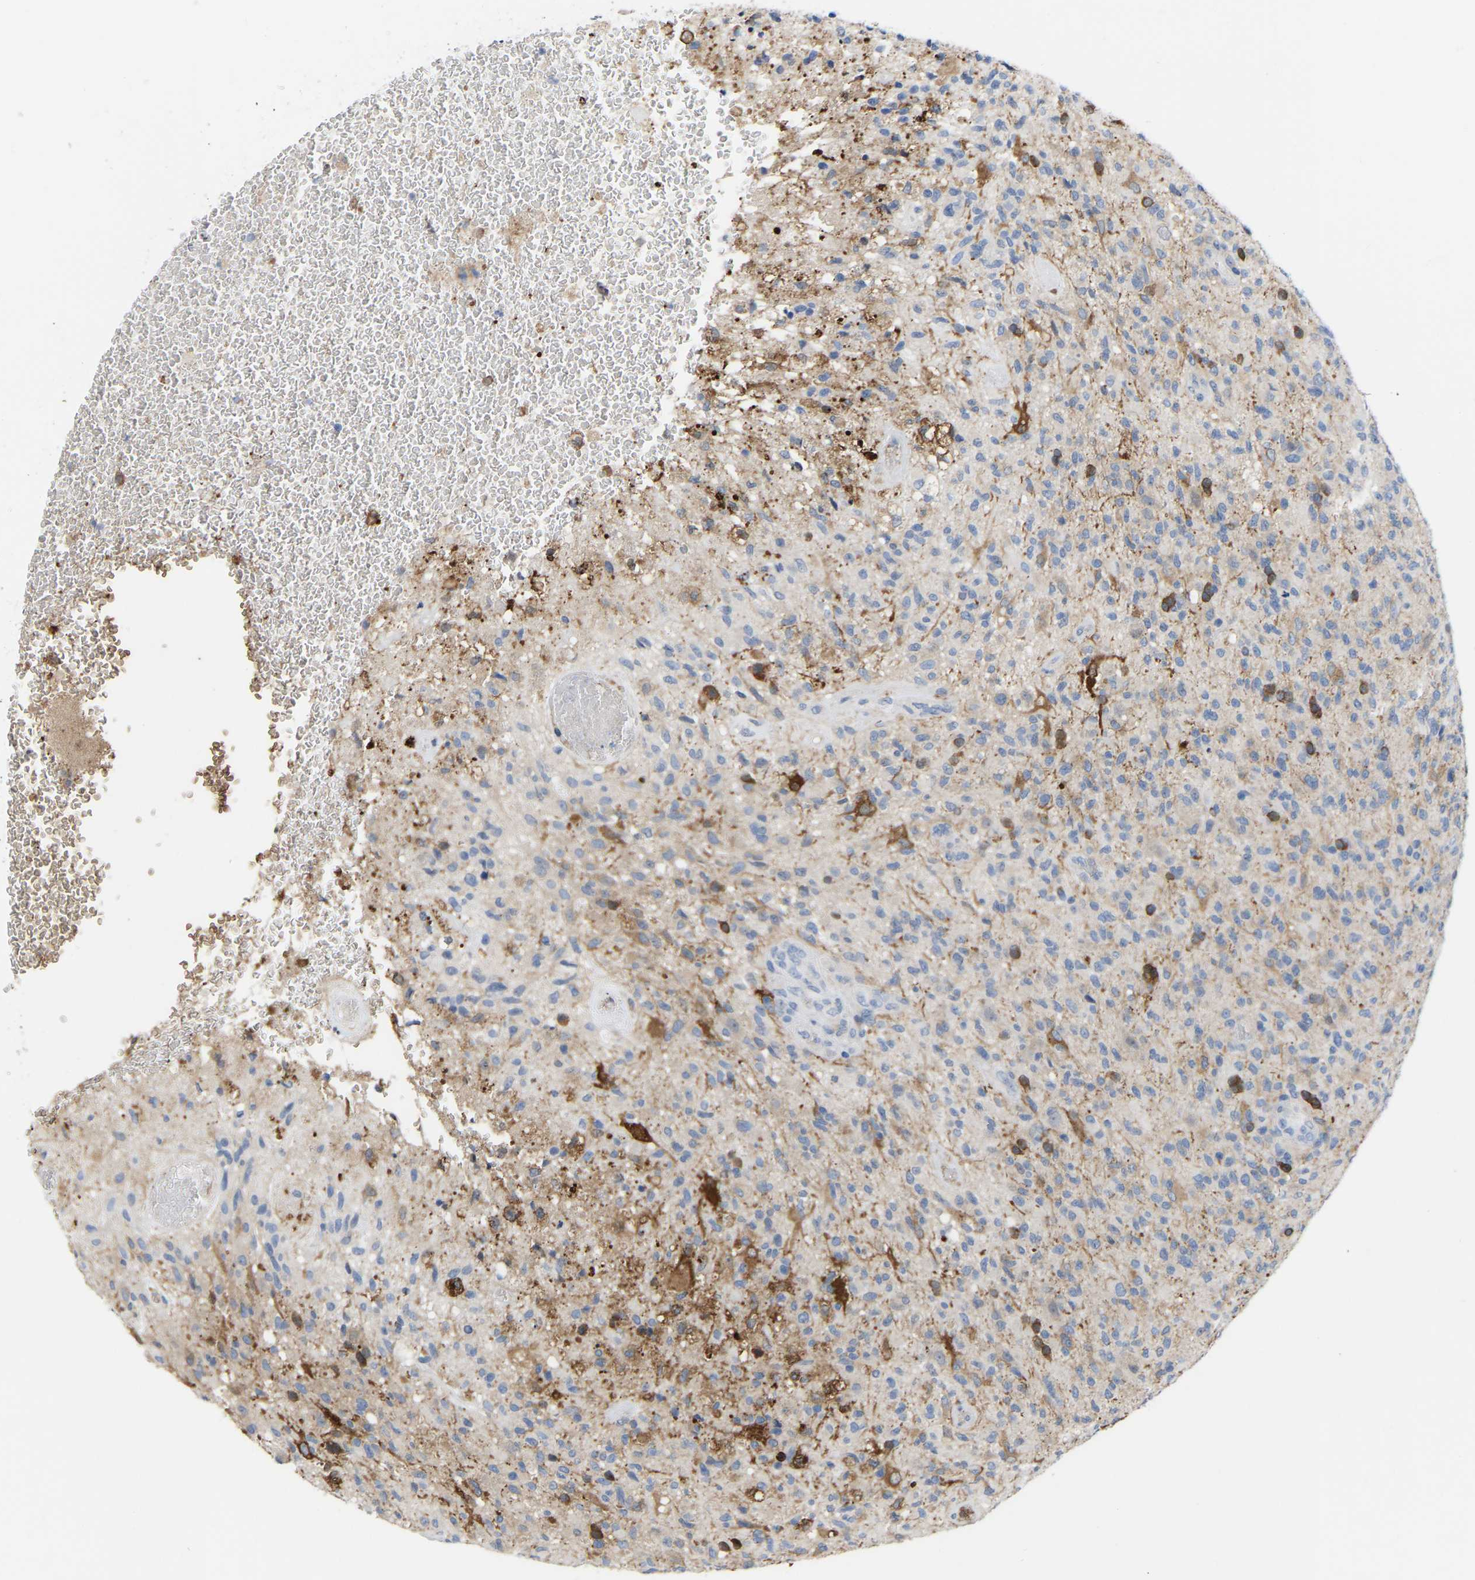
{"staining": {"intensity": "negative", "quantity": "none", "location": "none"}, "tissue": "glioma", "cell_type": "Tumor cells", "image_type": "cancer", "snomed": [{"axis": "morphology", "description": "Glioma, malignant, High grade"}, {"axis": "topography", "description": "Brain"}], "caption": "Immunohistochemical staining of human glioma demonstrates no significant staining in tumor cells.", "gene": "ABTB2", "patient": {"sex": "male", "age": 71}}